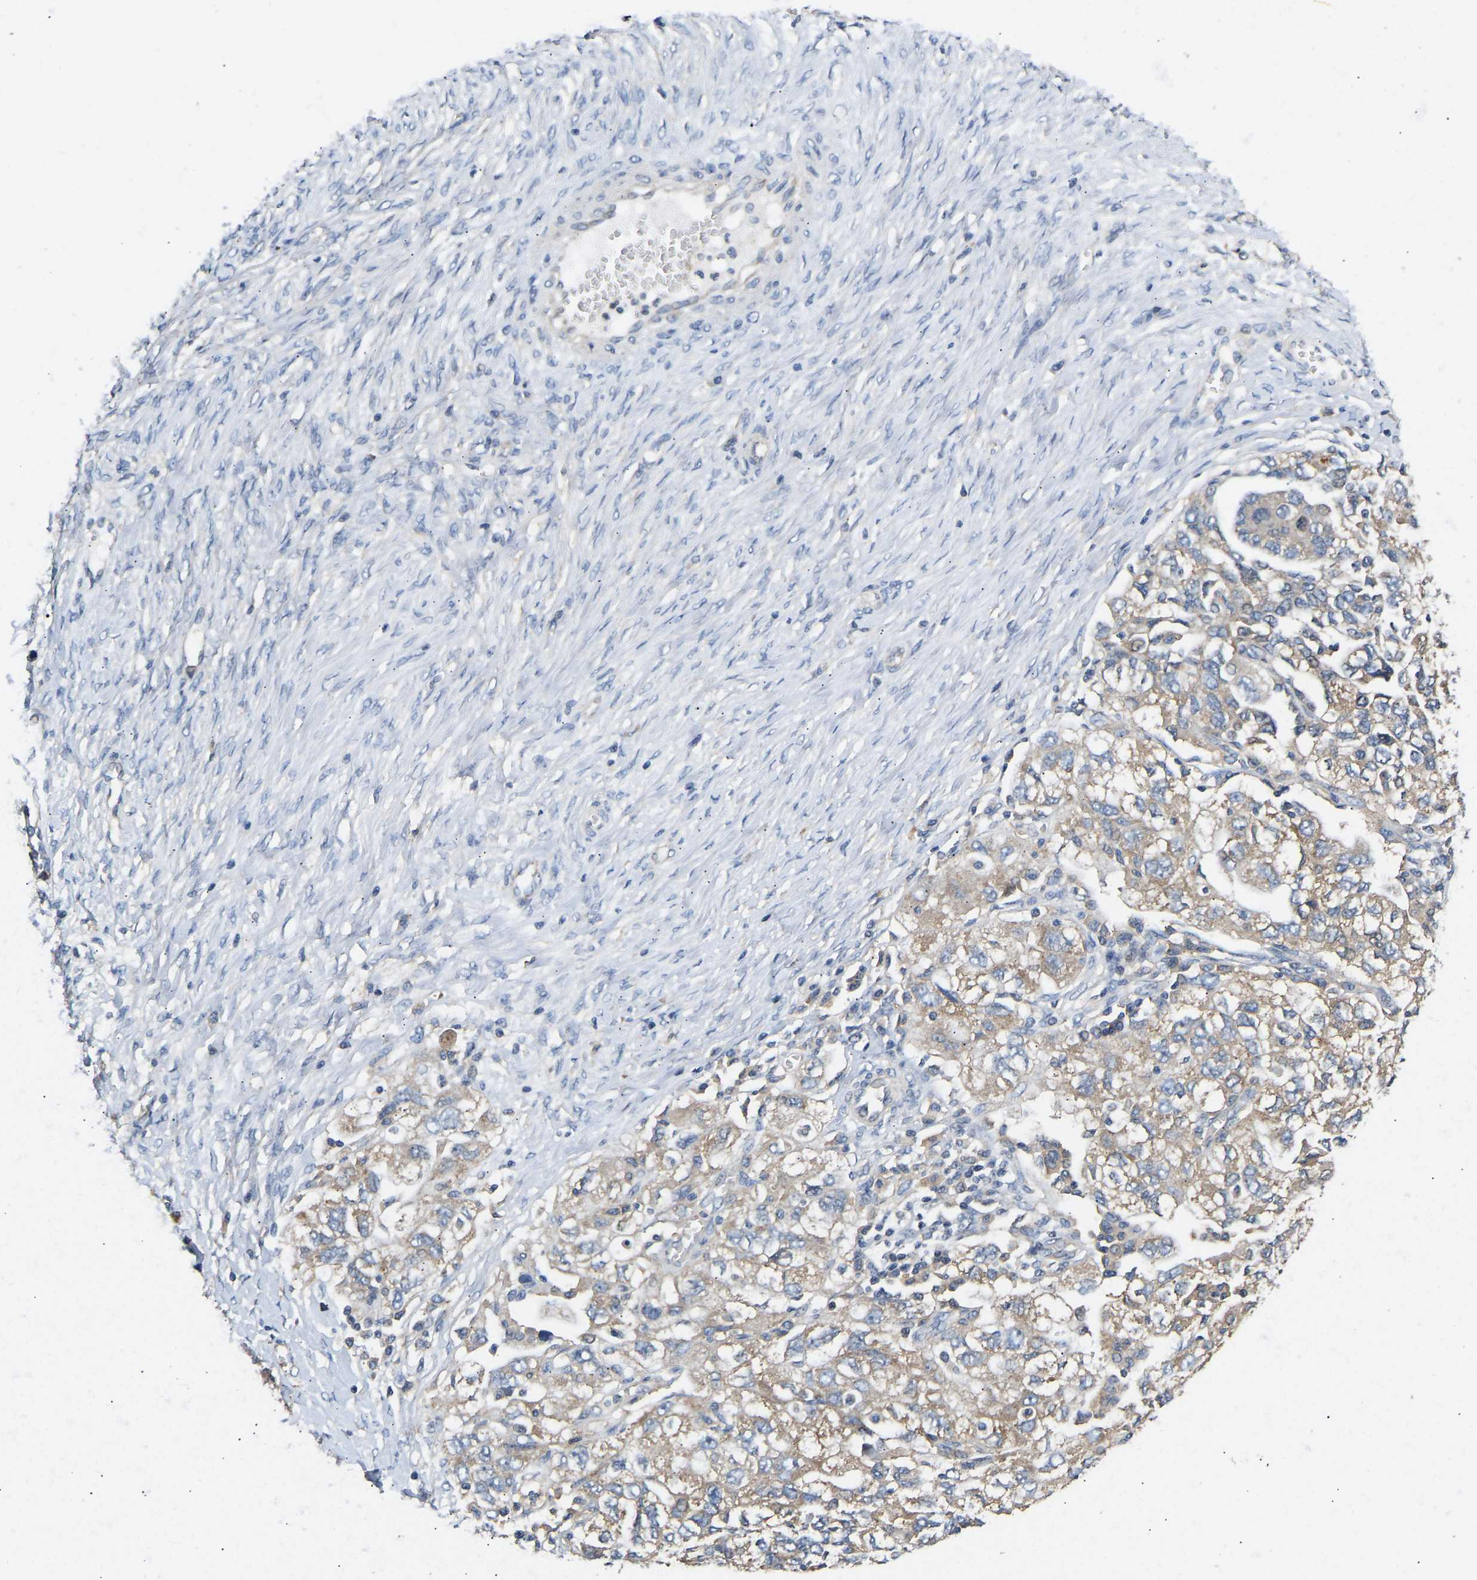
{"staining": {"intensity": "weak", "quantity": ">75%", "location": "cytoplasmic/membranous"}, "tissue": "ovarian cancer", "cell_type": "Tumor cells", "image_type": "cancer", "snomed": [{"axis": "morphology", "description": "Carcinoma, NOS"}, {"axis": "morphology", "description": "Cystadenocarcinoma, serous, NOS"}, {"axis": "topography", "description": "Ovary"}], "caption": "A histopathology image of ovarian cancer (carcinoma) stained for a protein shows weak cytoplasmic/membranous brown staining in tumor cells. (DAB (3,3'-diaminobenzidine) = brown stain, brightfield microscopy at high magnification).", "gene": "AIMP2", "patient": {"sex": "female", "age": 69}}